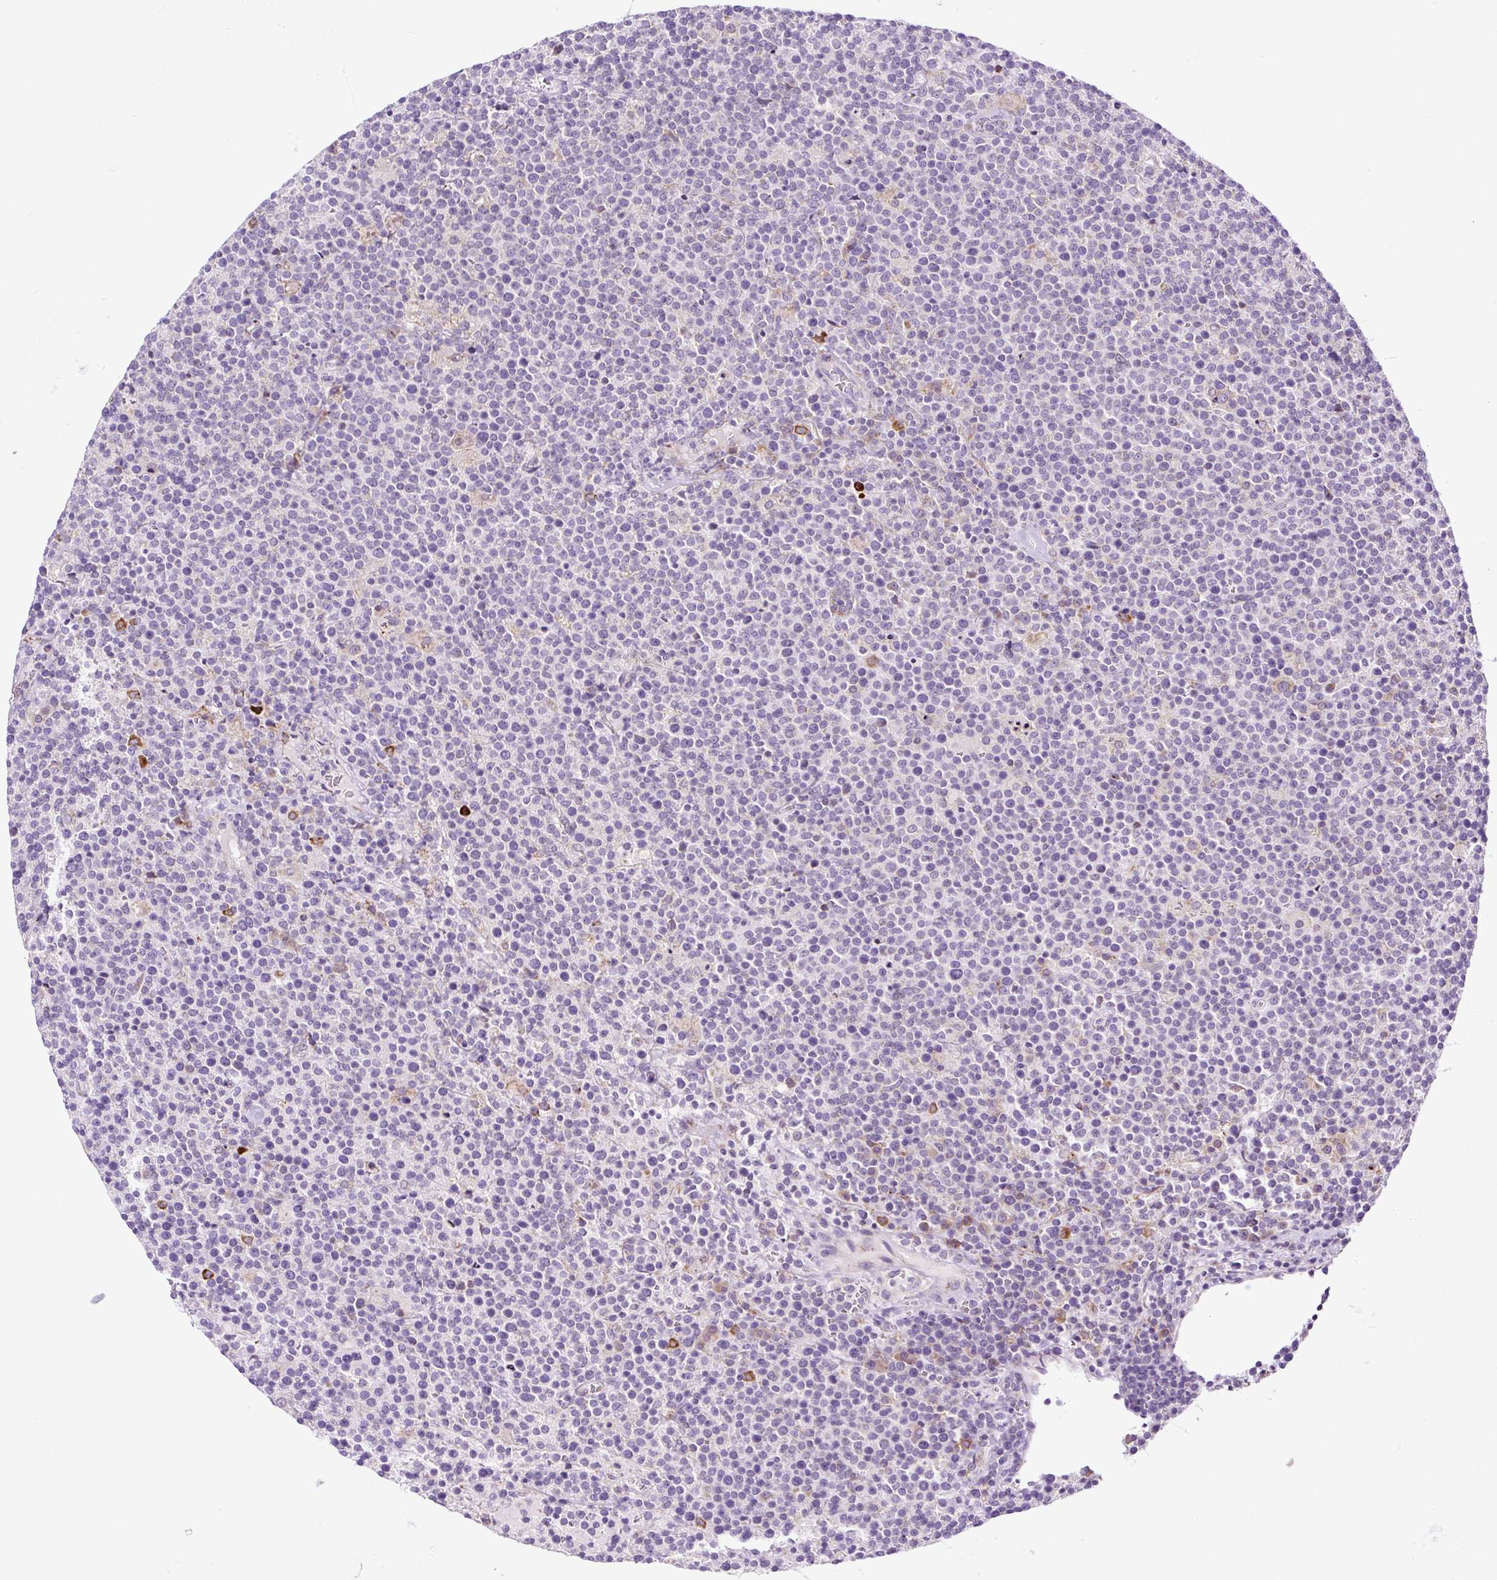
{"staining": {"intensity": "negative", "quantity": "none", "location": "none"}, "tissue": "lymphoma", "cell_type": "Tumor cells", "image_type": "cancer", "snomed": [{"axis": "morphology", "description": "Malignant lymphoma, non-Hodgkin's type, High grade"}, {"axis": "topography", "description": "Lymph node"}], "caption": "This is a image of immunohistochemistry (IHC) staining of lymphoma, which shows no staining in tumor cells.", "gene": "FMC1", "patient": {"sex": "male", "age": 61}}